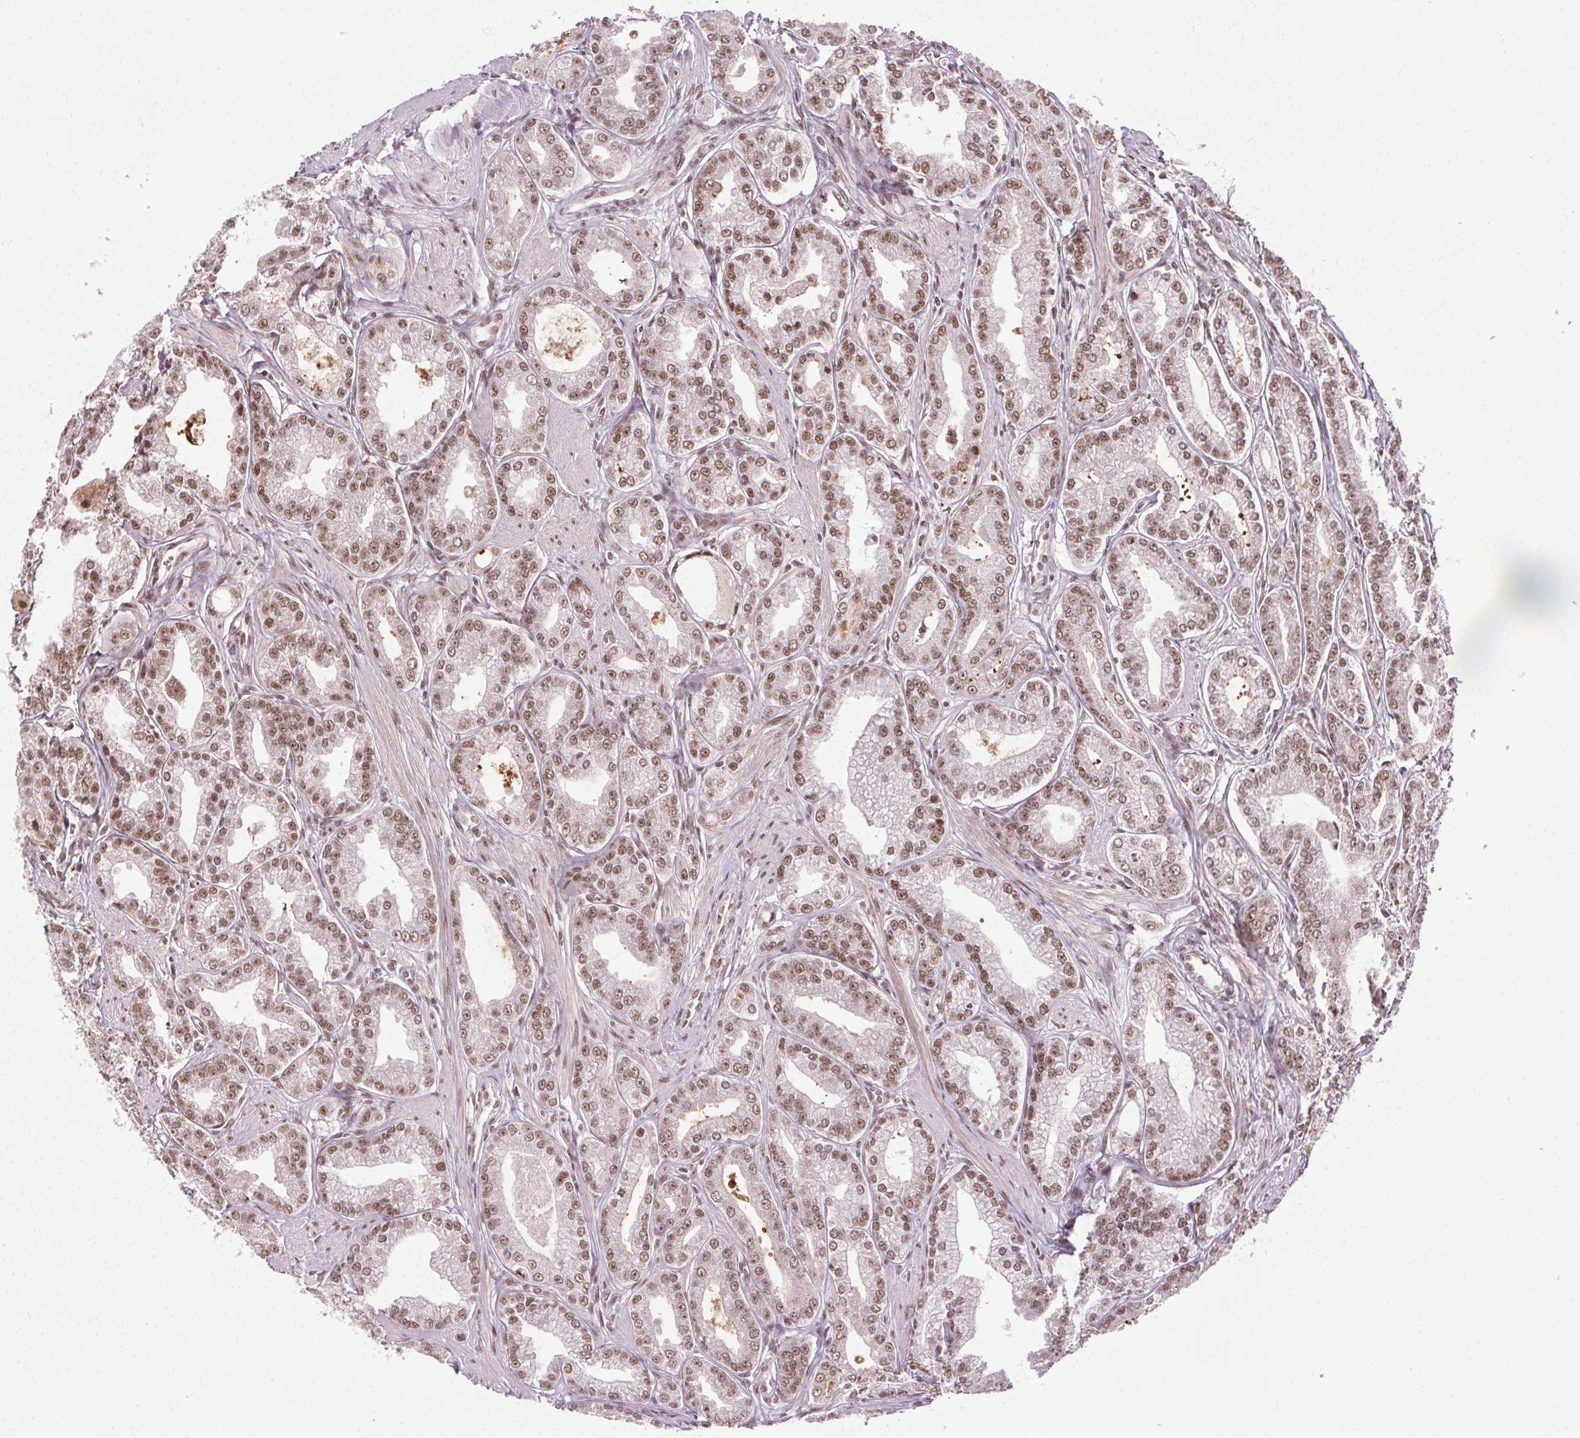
{"staining": {"intensity": "moderate", "quantity": ">75%", "location": "nuclear"}, "tissue": "prostate cancer", "cell_type": "Tumor cells", "image_type": "cancer", "snomed": [{"axis": "morphology", "description": "Adenocarcinoma, NOS"}, {"axis": "topography", "description": "Prostate"}], "caption": "Prostate cancer (adenocarcinoma) was stained to show a protein in brown. There is medium levels of moderate nuclear positivity in about >75% of tumor cells. (Stains: DAB in brown, nuclei in blue, Microscopy: brightfield microscopy at high magnification).", "gene": "MED6", "patient": {"sex": "male", "age": 71}}